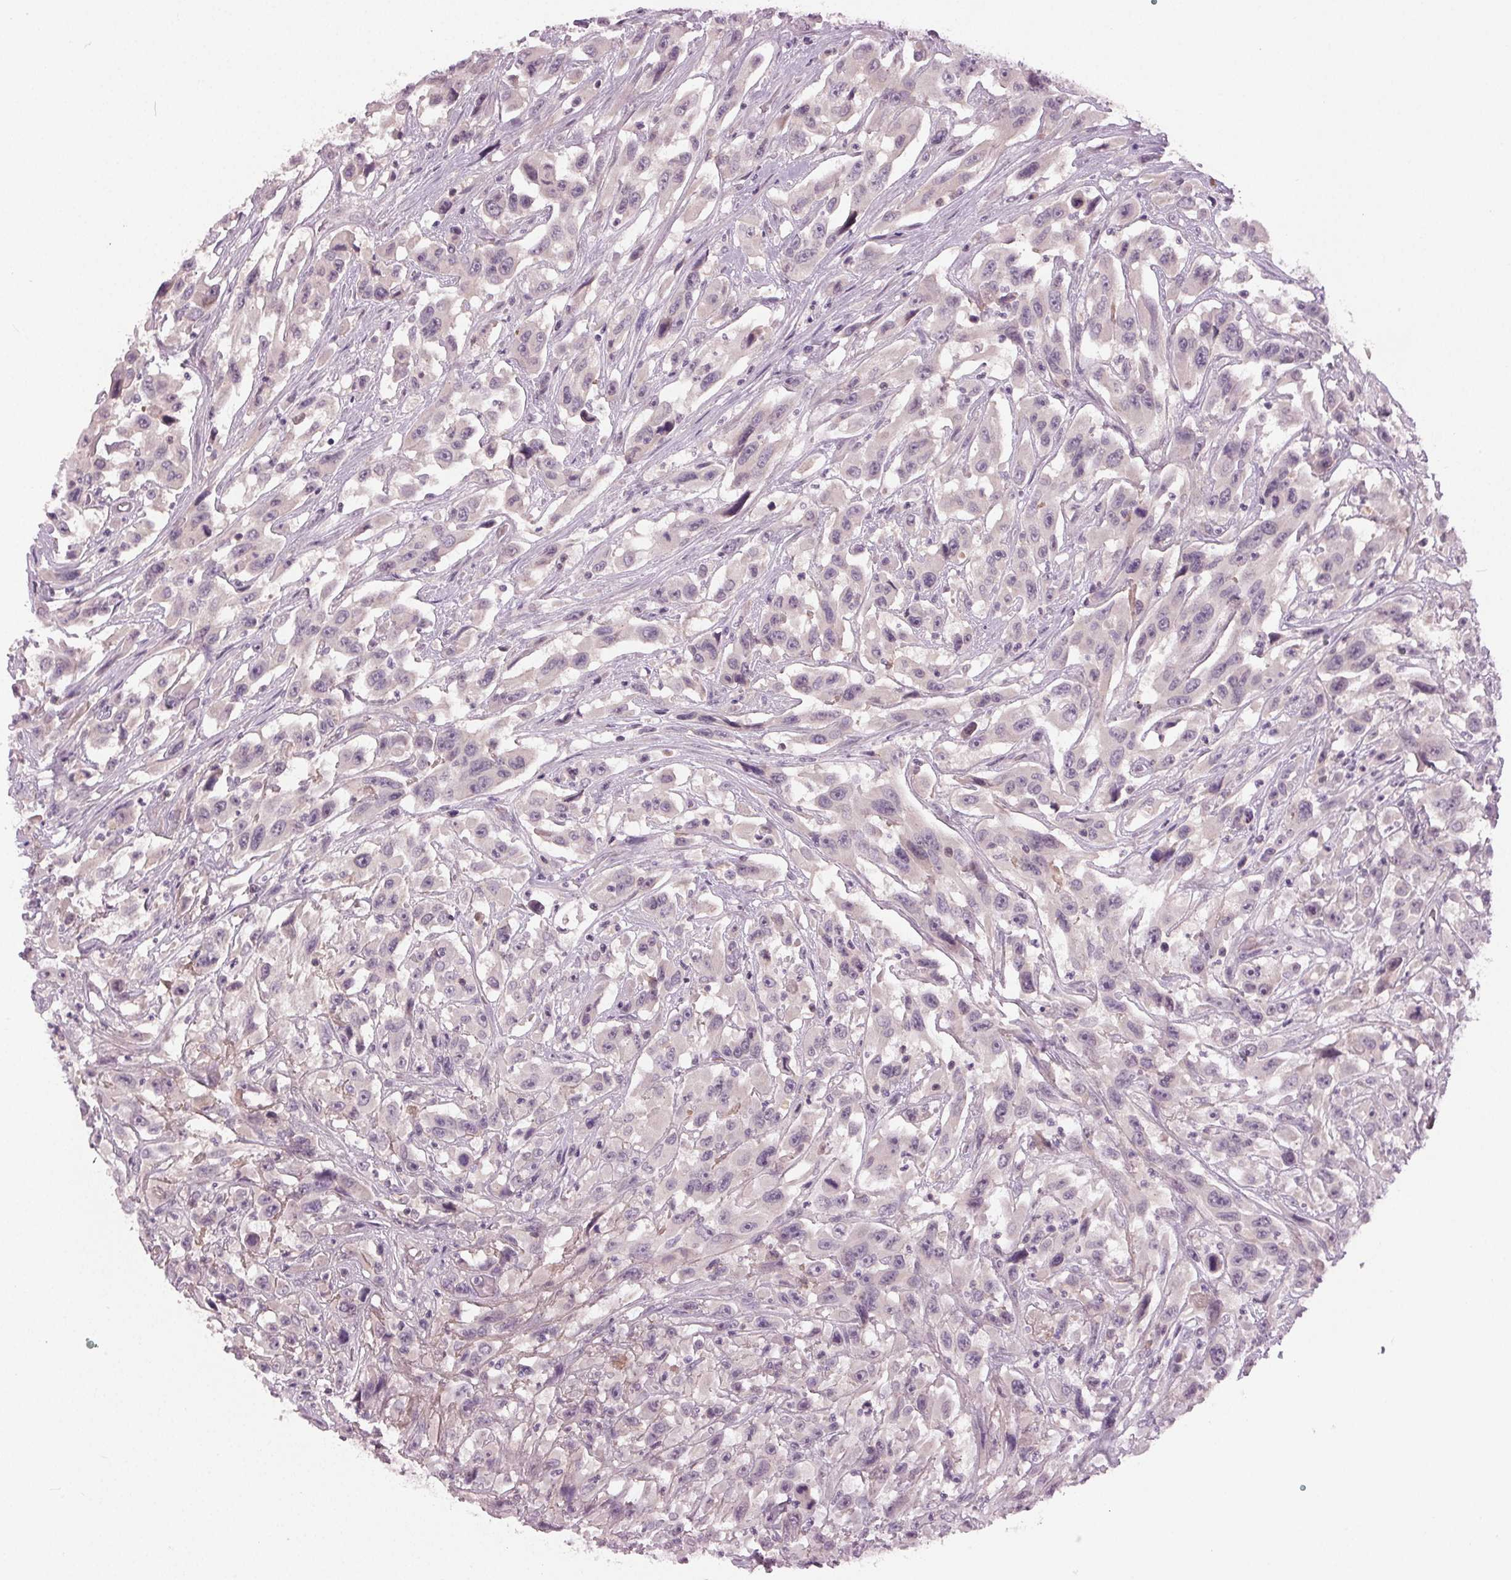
{"staining": {"intensity": "negative", "quantity": "none", "location": "none"}, "tissue": "urothelial cancer", "cell_type": "Tumor cells", "image_type": "cancer", "snomed": [{"axis": "morphology", "description": "Urothelial carcinoma, High grade"}, {"axis": "topography", "description": "Urinary bladder"}], "caption": "This is an IHC micrograph of urothelial cancer. There is no staining in tumor cells.", "gene": "ZNF605", "patient": {"sex": "male", "age": 53}}